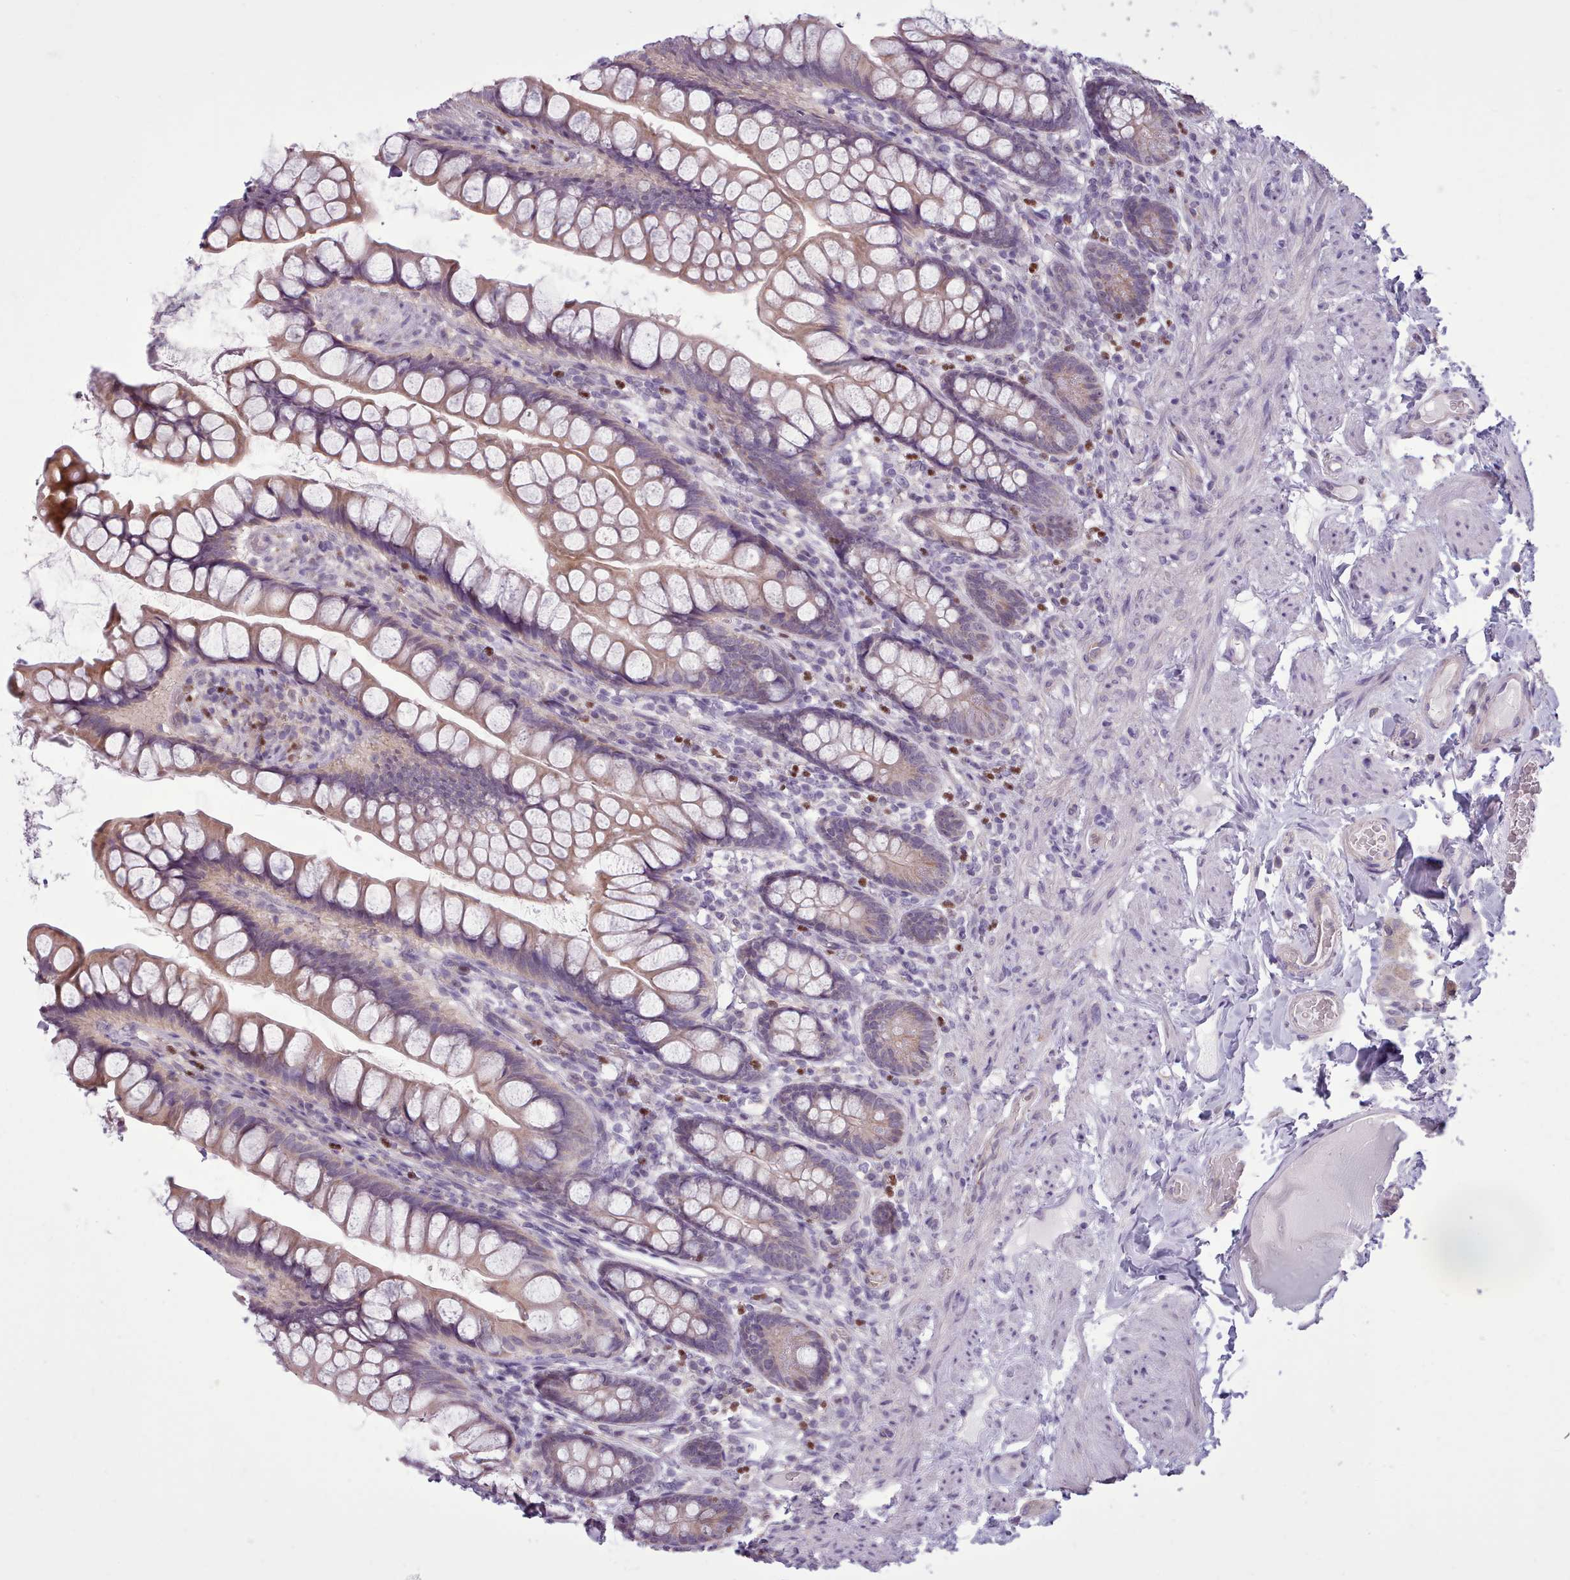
{"staining": {"intensity": "moderate", "quantity": ">75%", "location": "cytoplasmic/membranous"}, "tissue": "small intestine", "cell_type": "Glandular cells", "image_type": "normal", "snomed": [{"axis": "morphology", "description": "Normal tissue, NOS"}, {"axis": "topography", "description": "Small intestine"}], "caption": "Immunohistochemistry staining of unremarkable small intestine, which exhibits medium levels of moderate cytoplasmic/membranous staining in about >75% of glandular cells indicating moderate cytoplasmic/membranous protein staining. The staining was performed using DAB (3,3'-diaminobenzidine) (brown) for protein detection and nuclei were counterstained in hematoxylin (blue).", "gene": "SLURP1", "patient": {"sex": "male", "age": 70}}